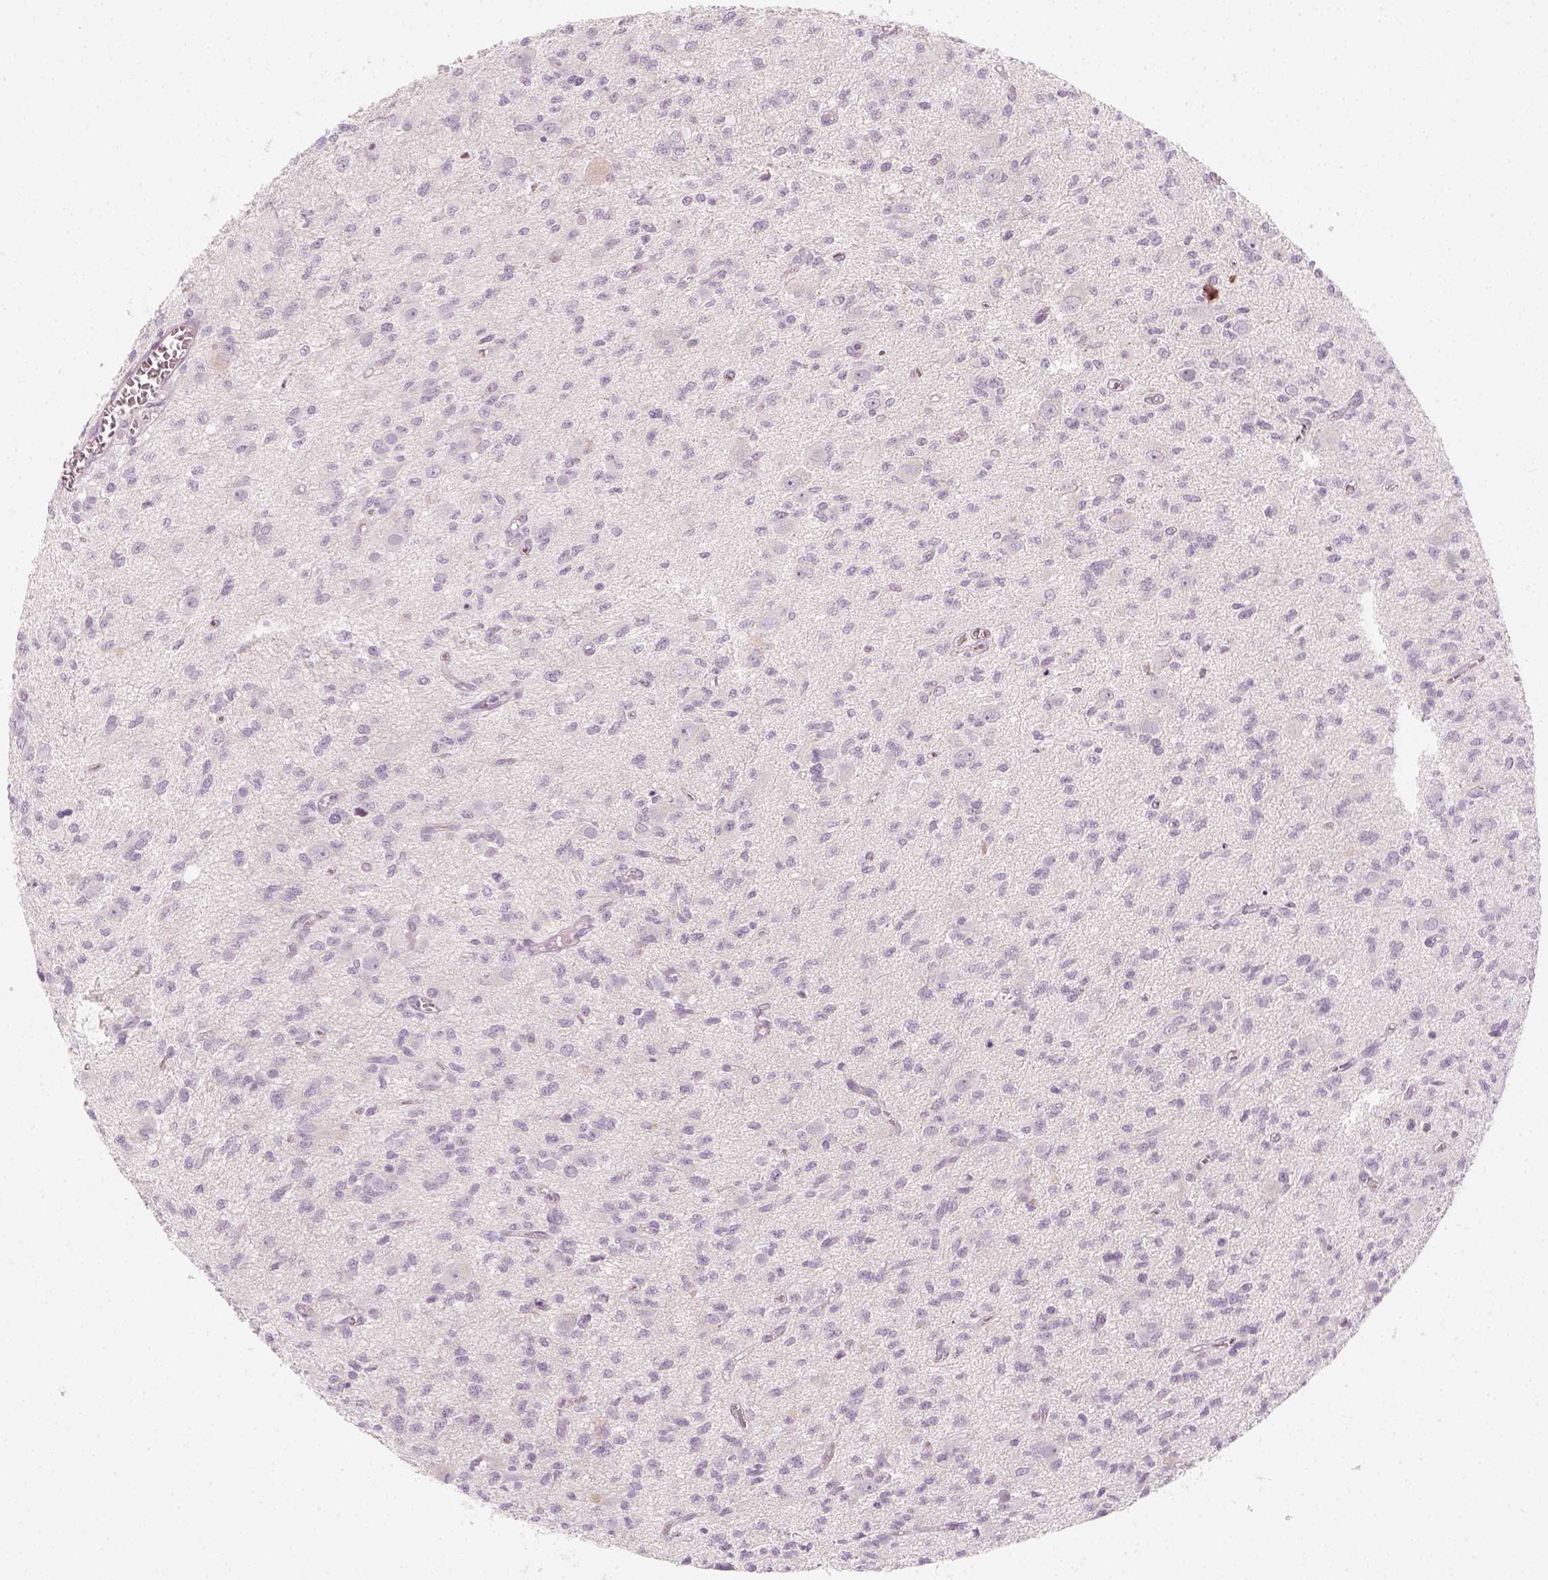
{"staining": {"intensity": "negative", "quantity": "none", "location": "none"}, "tissue": "glioma", "cell_type": "Tumor cells", "image_type": "cancer", "snomed": [{"axis": "morphology", "description": "Glioma, malignant, Low grade"}, {"axis": "topography", "description": "Brain"}], "caption": "The image shows no significant positivity in tumor cells of malignant low-grade glioma.", "gene": "PRAME", "patient": {"sex": "male", "age": 64}}